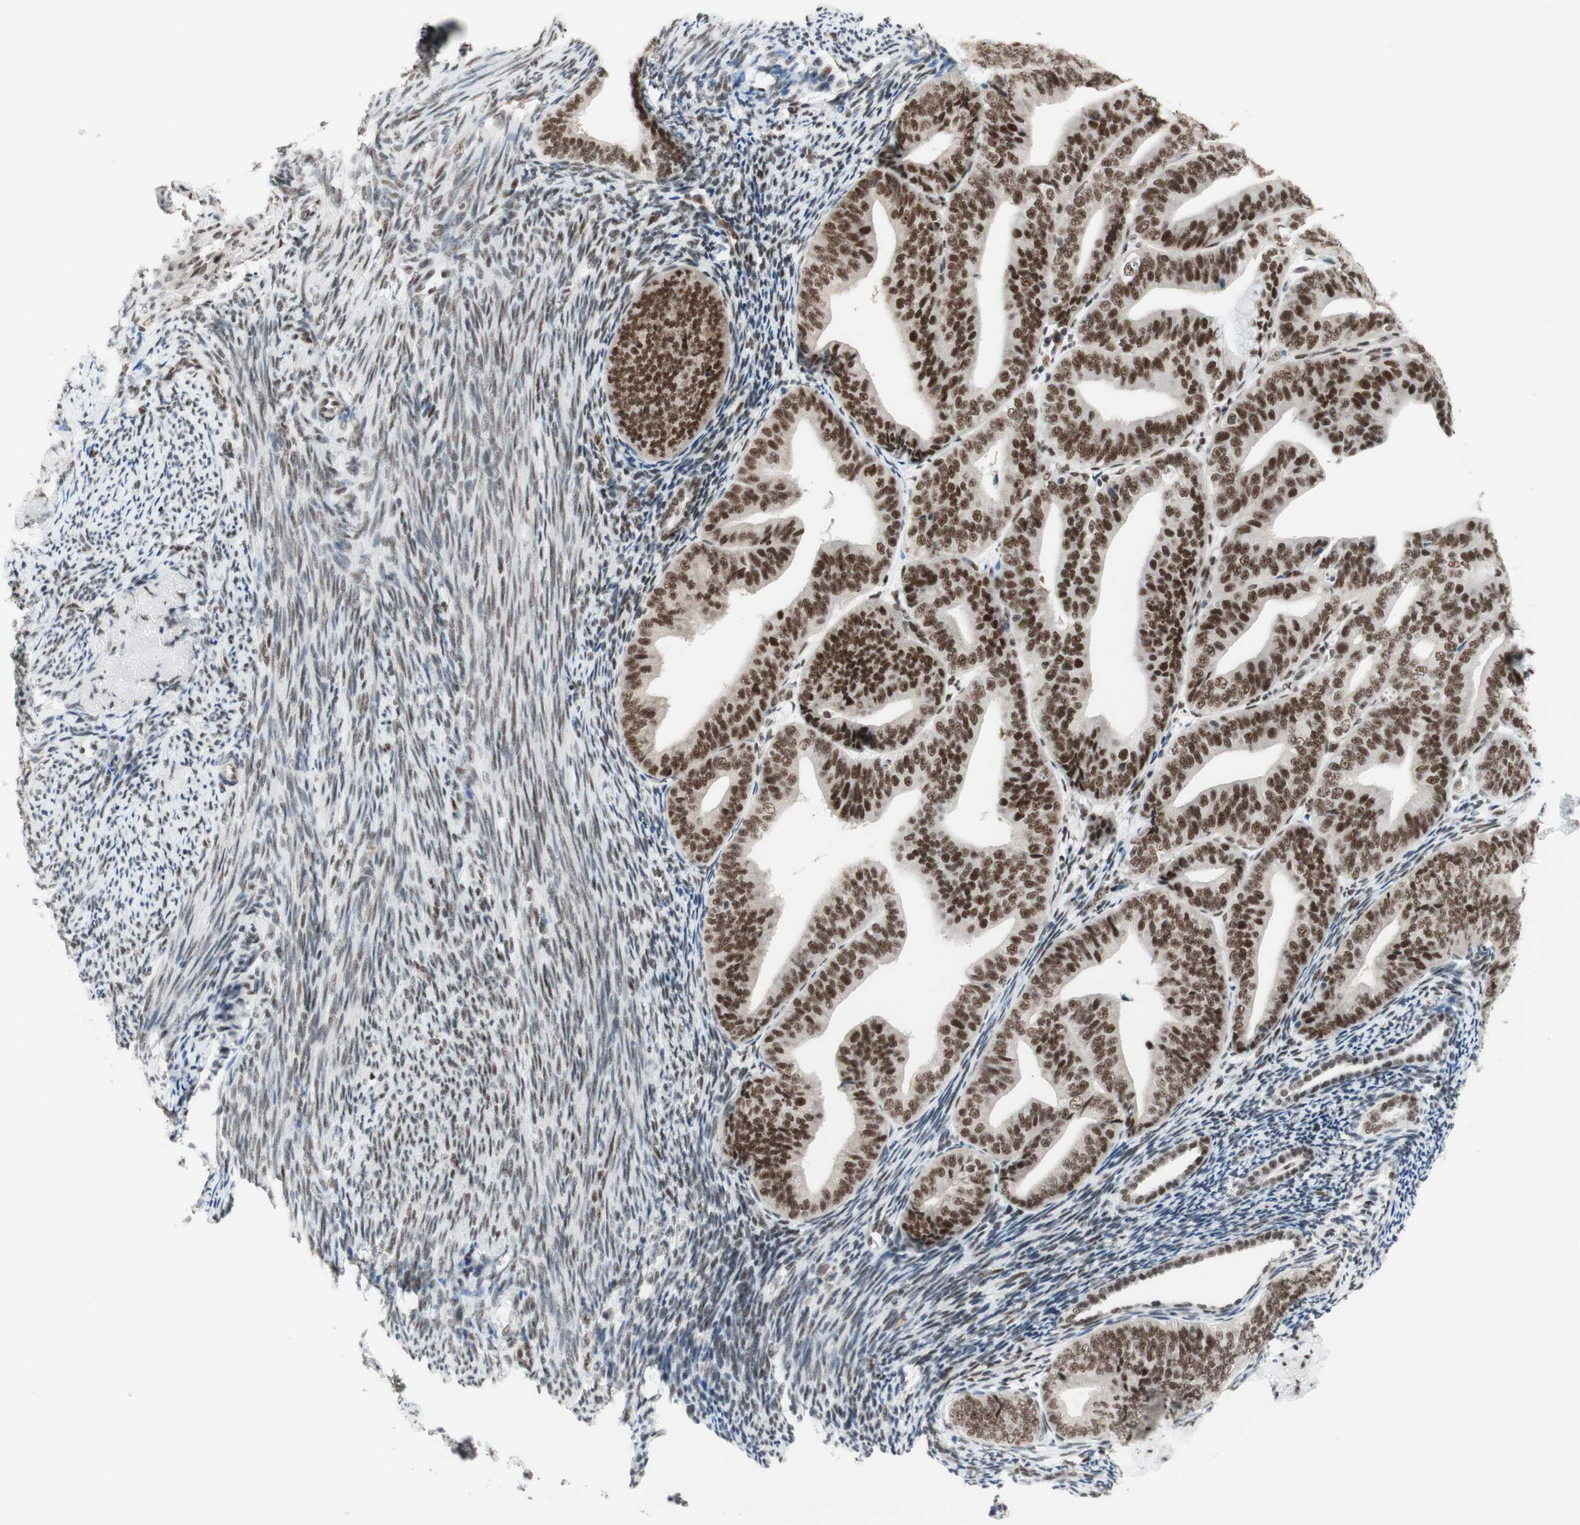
{"staining": {"intensity": "strong", "quantity": "25%-75%", "location": "nuclear"}, "tissue": "endometrial cancer", "cell_type": "Tumor cells", "image_type": "cancer", "snomed": [{"axis": "morphology", "description": "Adenocarcinoma, NOS"}, {"axis": "topography", "description": "Endometrium"}], "caption": "This image exhibits endometrial cancer stained with IHC to label a protein in brown. The nuclear of tumor cells show strong positivity for the protein. Nuclei are counter-stained blue.", "gene": "PRPF19", "patient": {"sex": "female", "age": 63}}